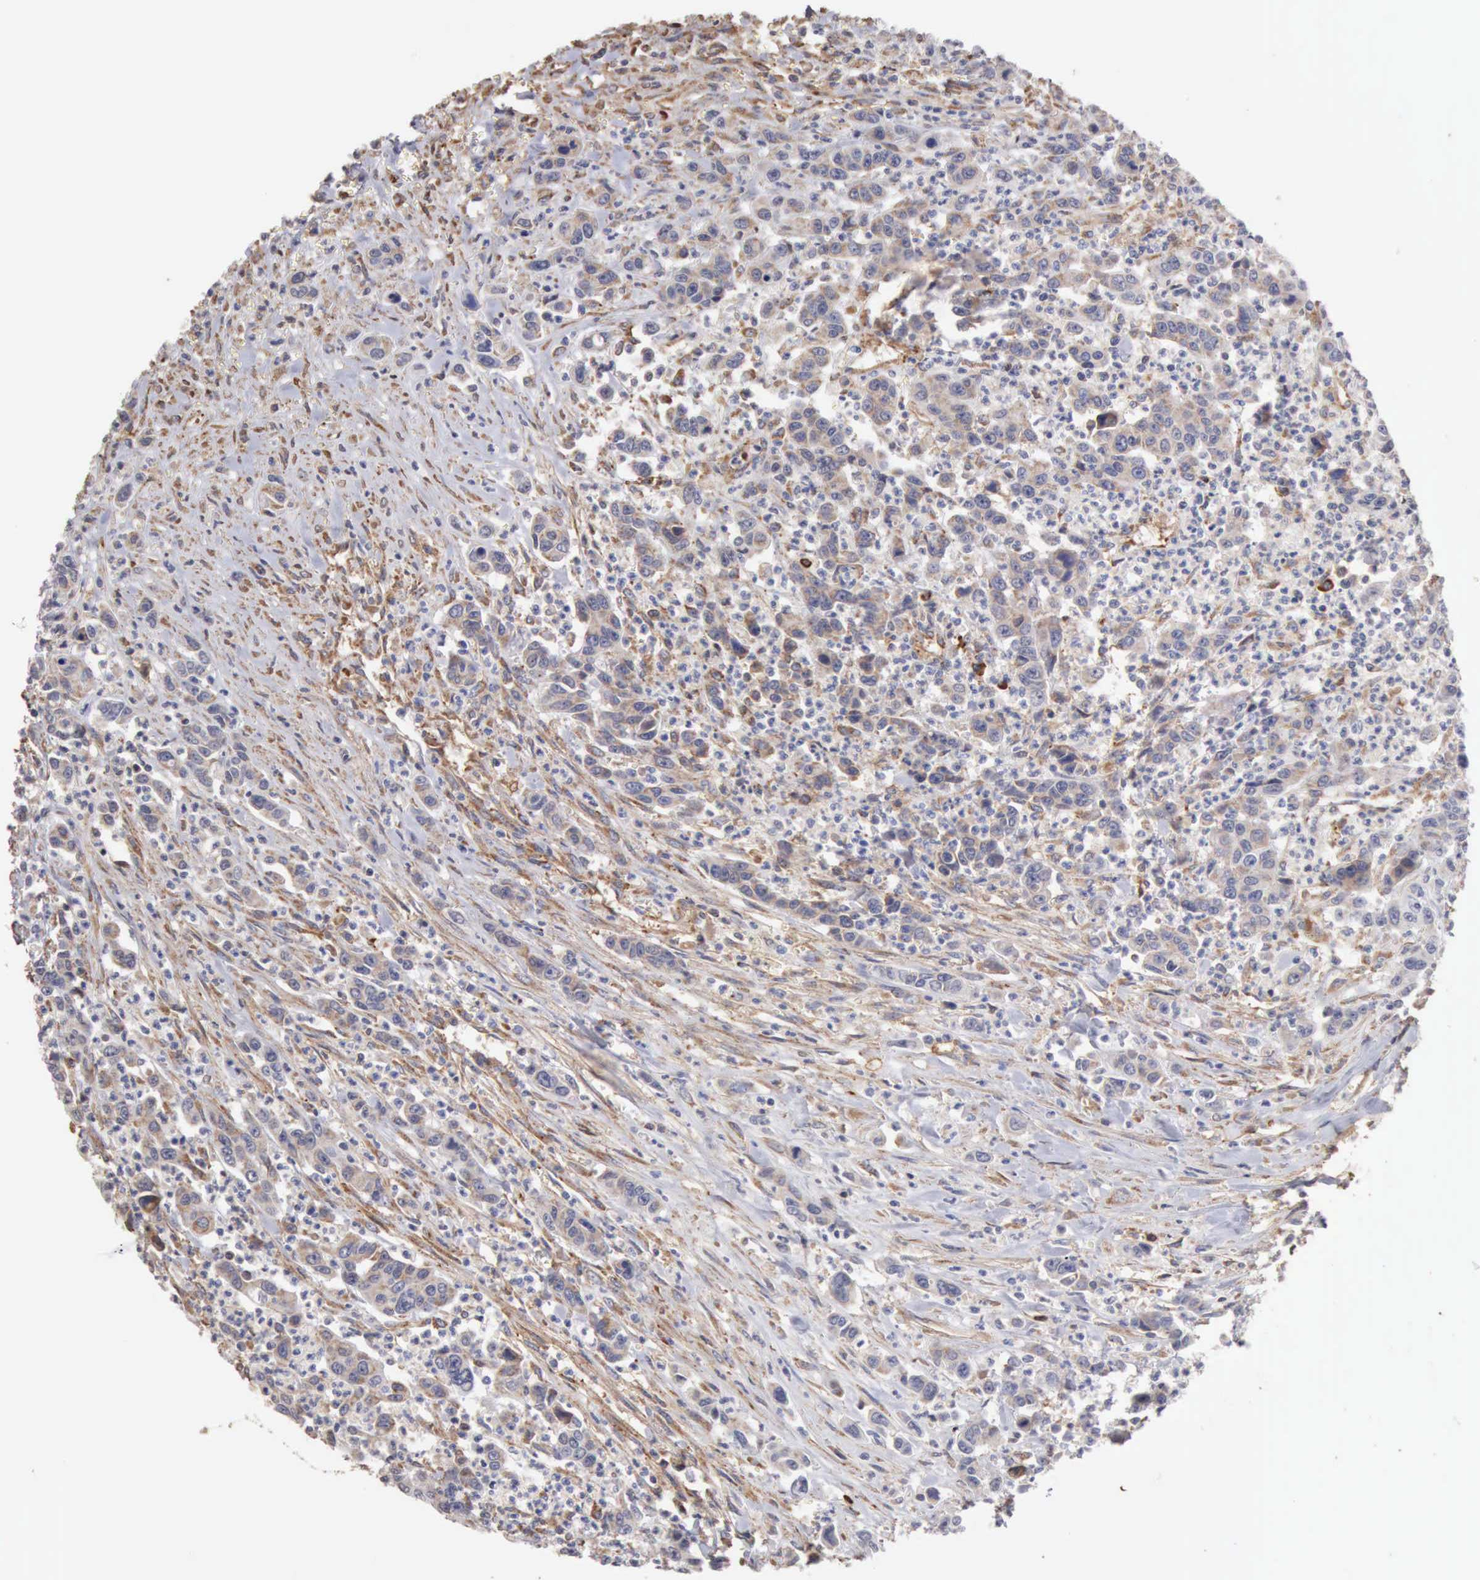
{"staining": {"intensity": "weak", "quantity": "<25%", "location": "cytoplasmic/membranous"}, "tissue": "urothelial cancer", "cell_type": "Tumor cells", "image_type": "cancer", "snomed": [{"axis": "morphology", "description": "Urothelial carcinoma, High grade"}, {"axis": "topography", "description": "Urinary bladder"}], "caption": "DAB (3,3'-diaminobenzidine) immunohistochemical staining of human urothelial carcinoma (high-grade) demonstrates no significant positivity in tumor cells.", "gene": "GPR101", "patient": {"sex": "male", "age": 86}}